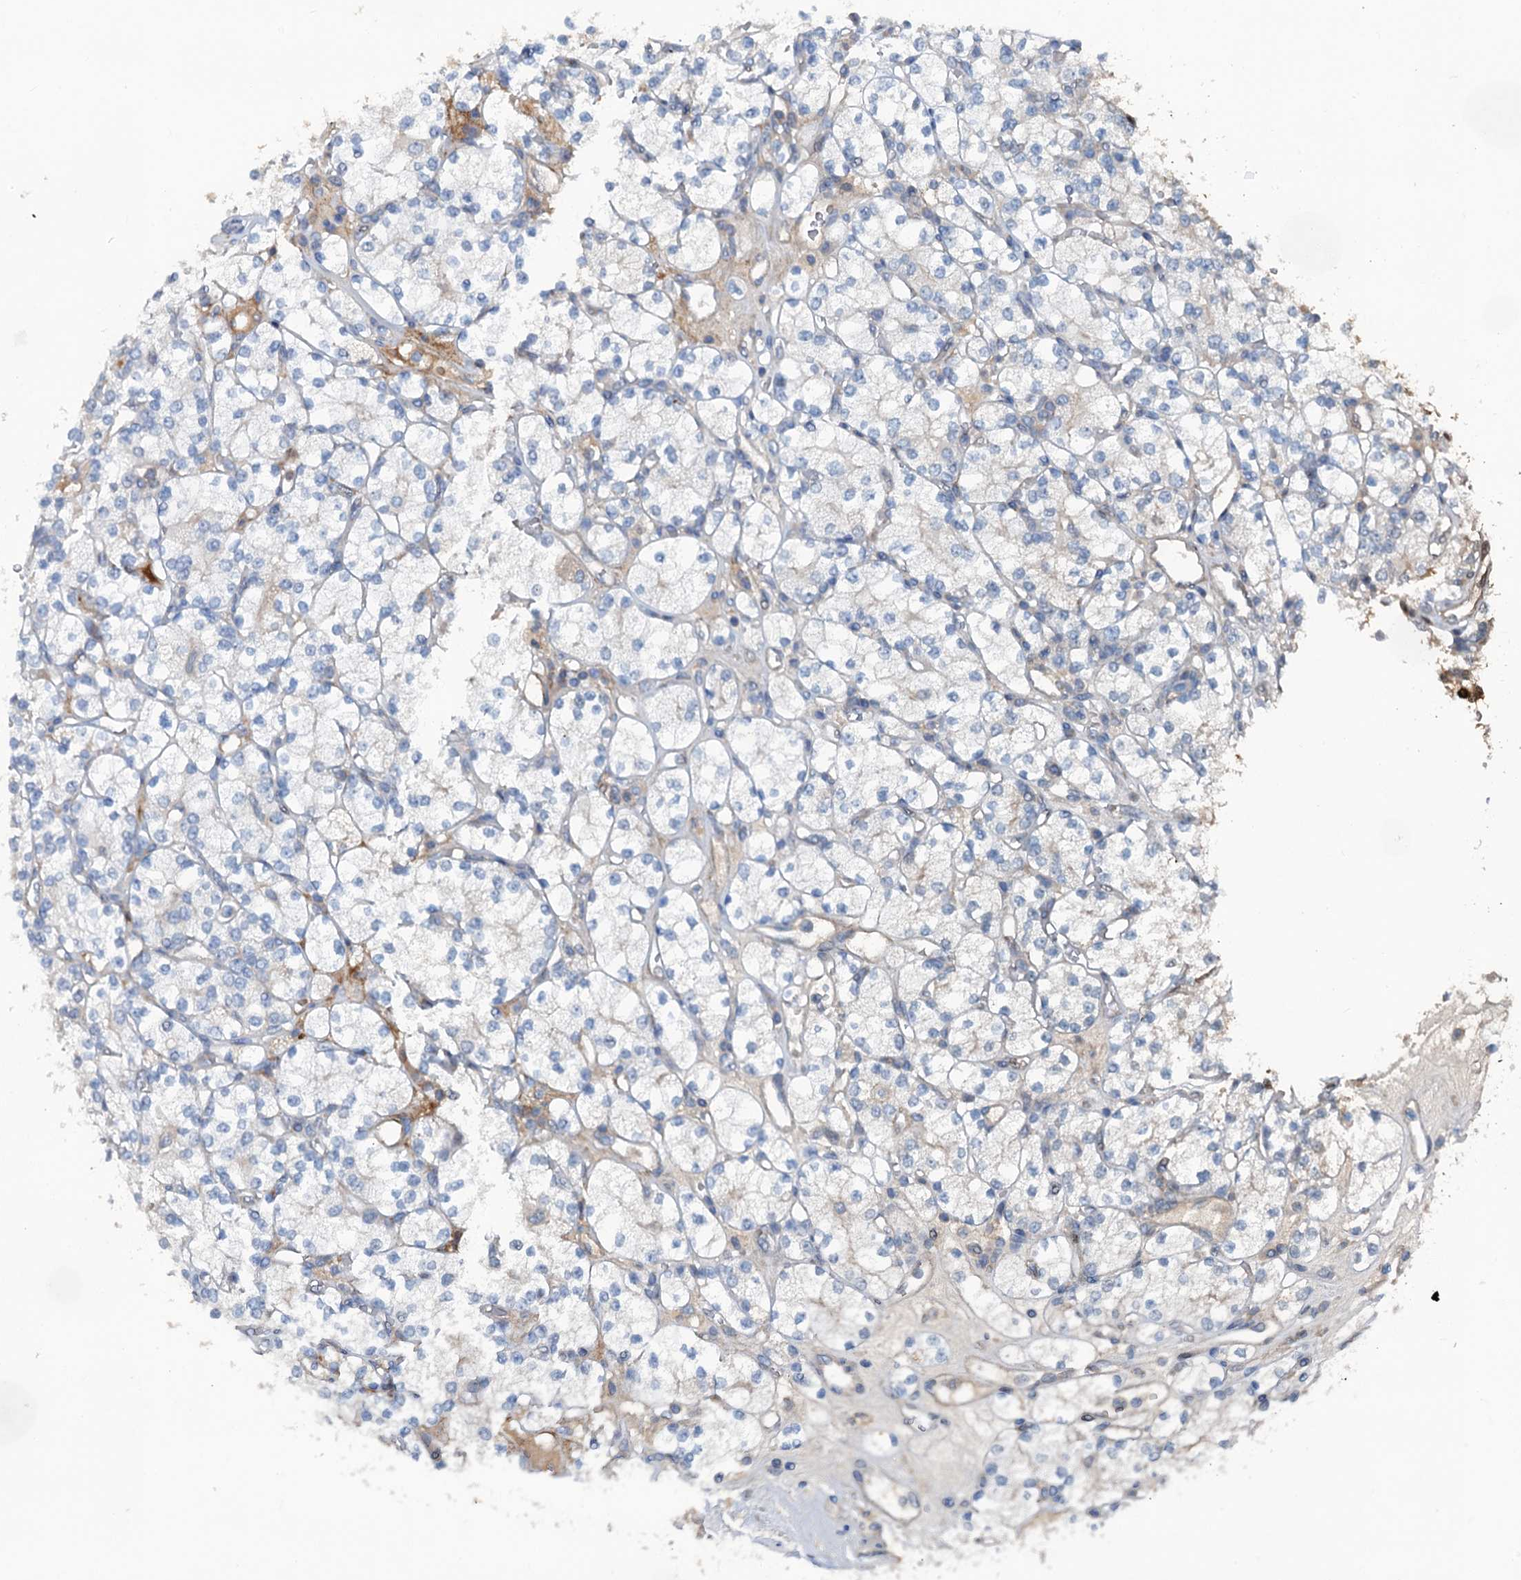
{"staining": {"intensity": "weak", "quantity": "<25%", "location": "cytoplasmic/membranous"}, "tissue": "renal cancer", "cell_type": "Tumor cells", "image_type": "cancer", "snomed": [{"axis": "morphology", "description": "Adenocarcinoma, NOS"}, {"axis": "topography", "description": "Kidney"}], "caption": "IHC image of renal cancer stained for a protein (brown), which reveals no expression in tumor cells.", "gene": "TEDC1", "patient": {"sex": "male", "age": 77}}